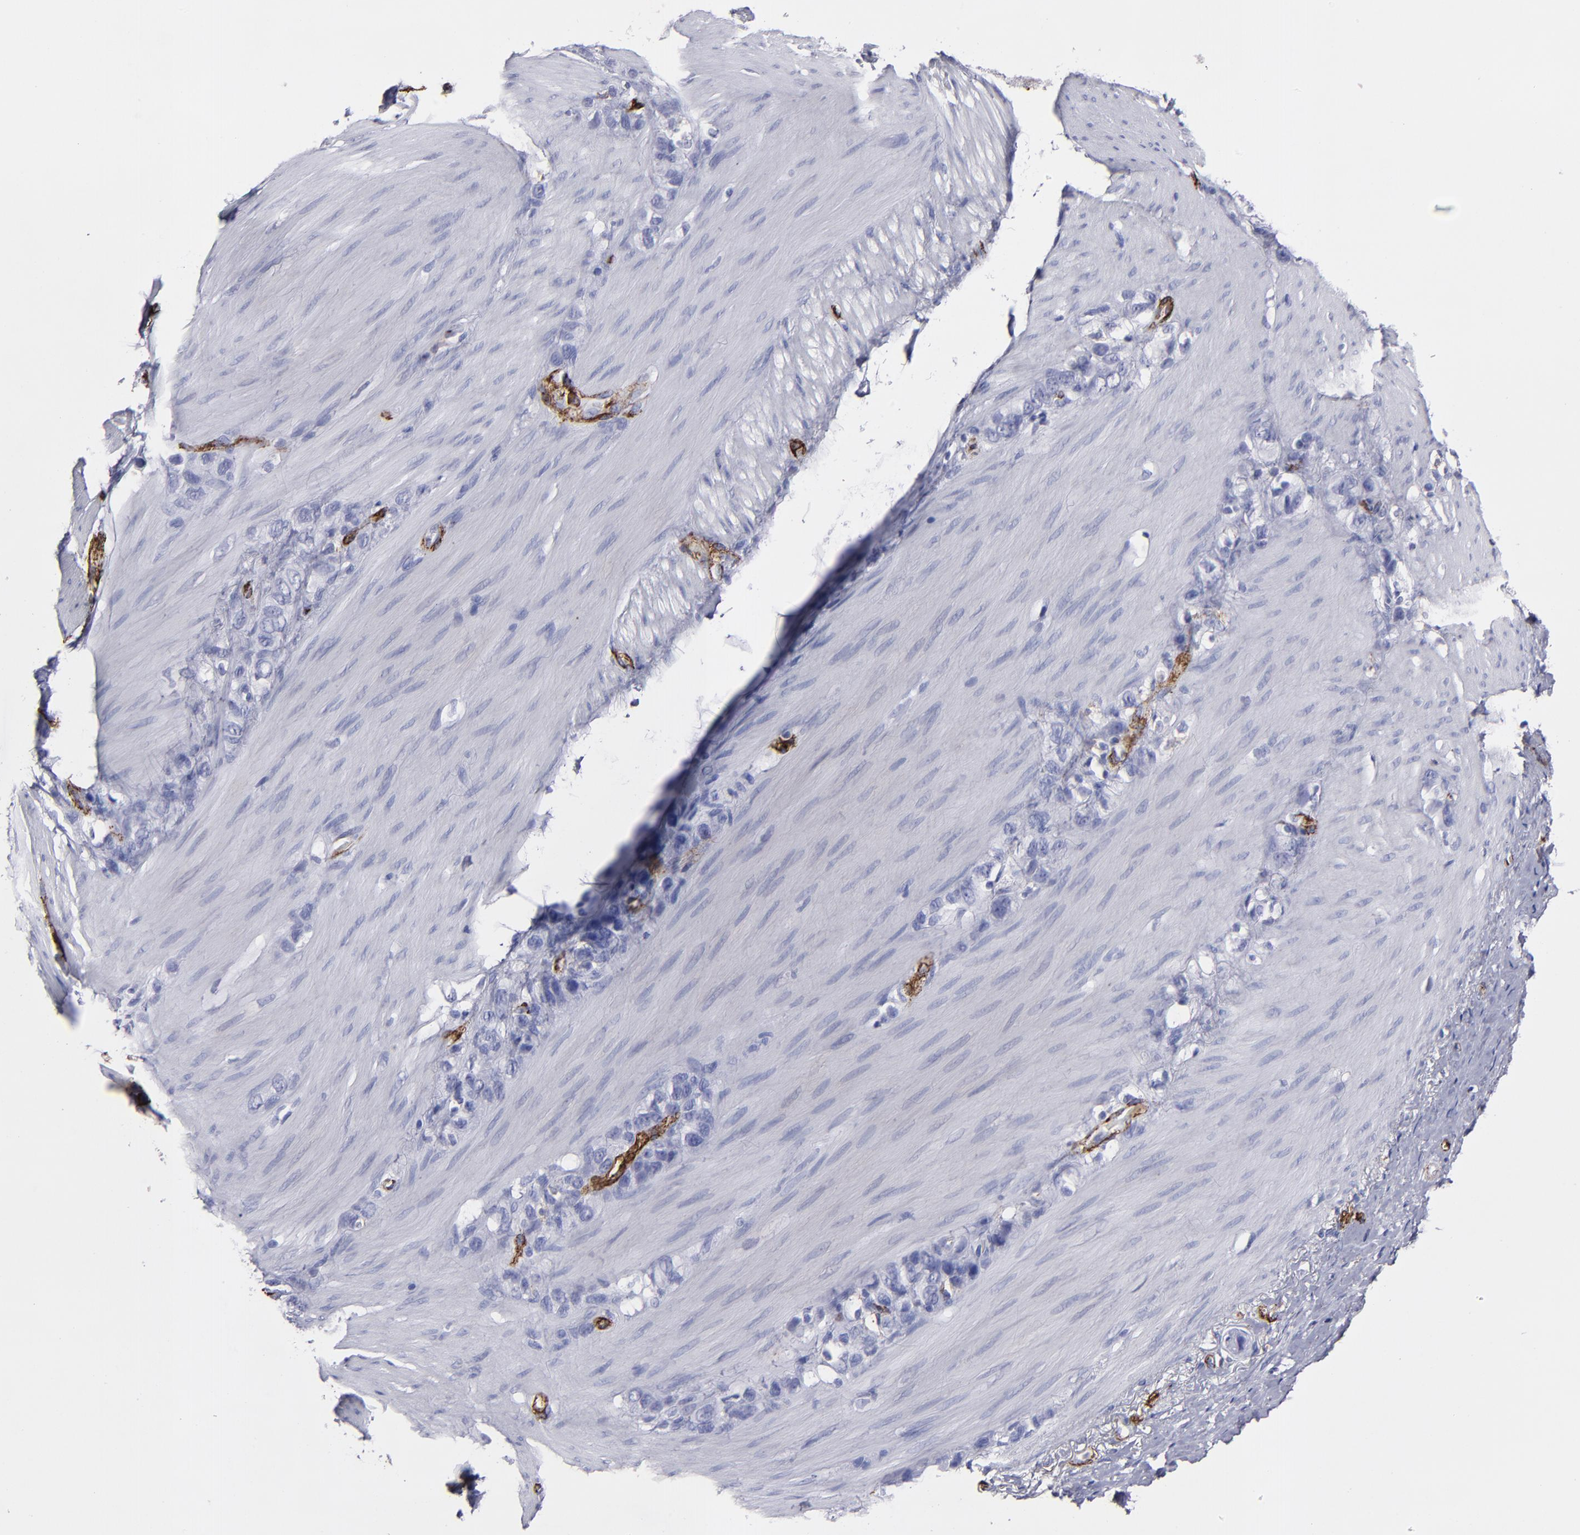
{"staining": {"intensity": "negative", "quantity": "none", "location": "none"}, "tissue": "stomach cancer", "cell_type": "Tumor cells", "image_type": "cancer", "snomed": [{"axis": "morphology", "description": "Normal tissue, NOS"}, {"axis": "morphology", "description": "Adenocarcinoma, NOS"}, {"axis": "morphology", "description": "Adenocarcinoma, High grade"}, {"axis": "topography", "description": "Stomach, upper"}, {"axis": "topography", "description": "Stomach"}], "caption": "Micrograph shows no significant protein positivity in tumor cells of adenocarcinoma (stomach).", "gene": "CD36", "patient": {"sex": "female", "age": 65}}